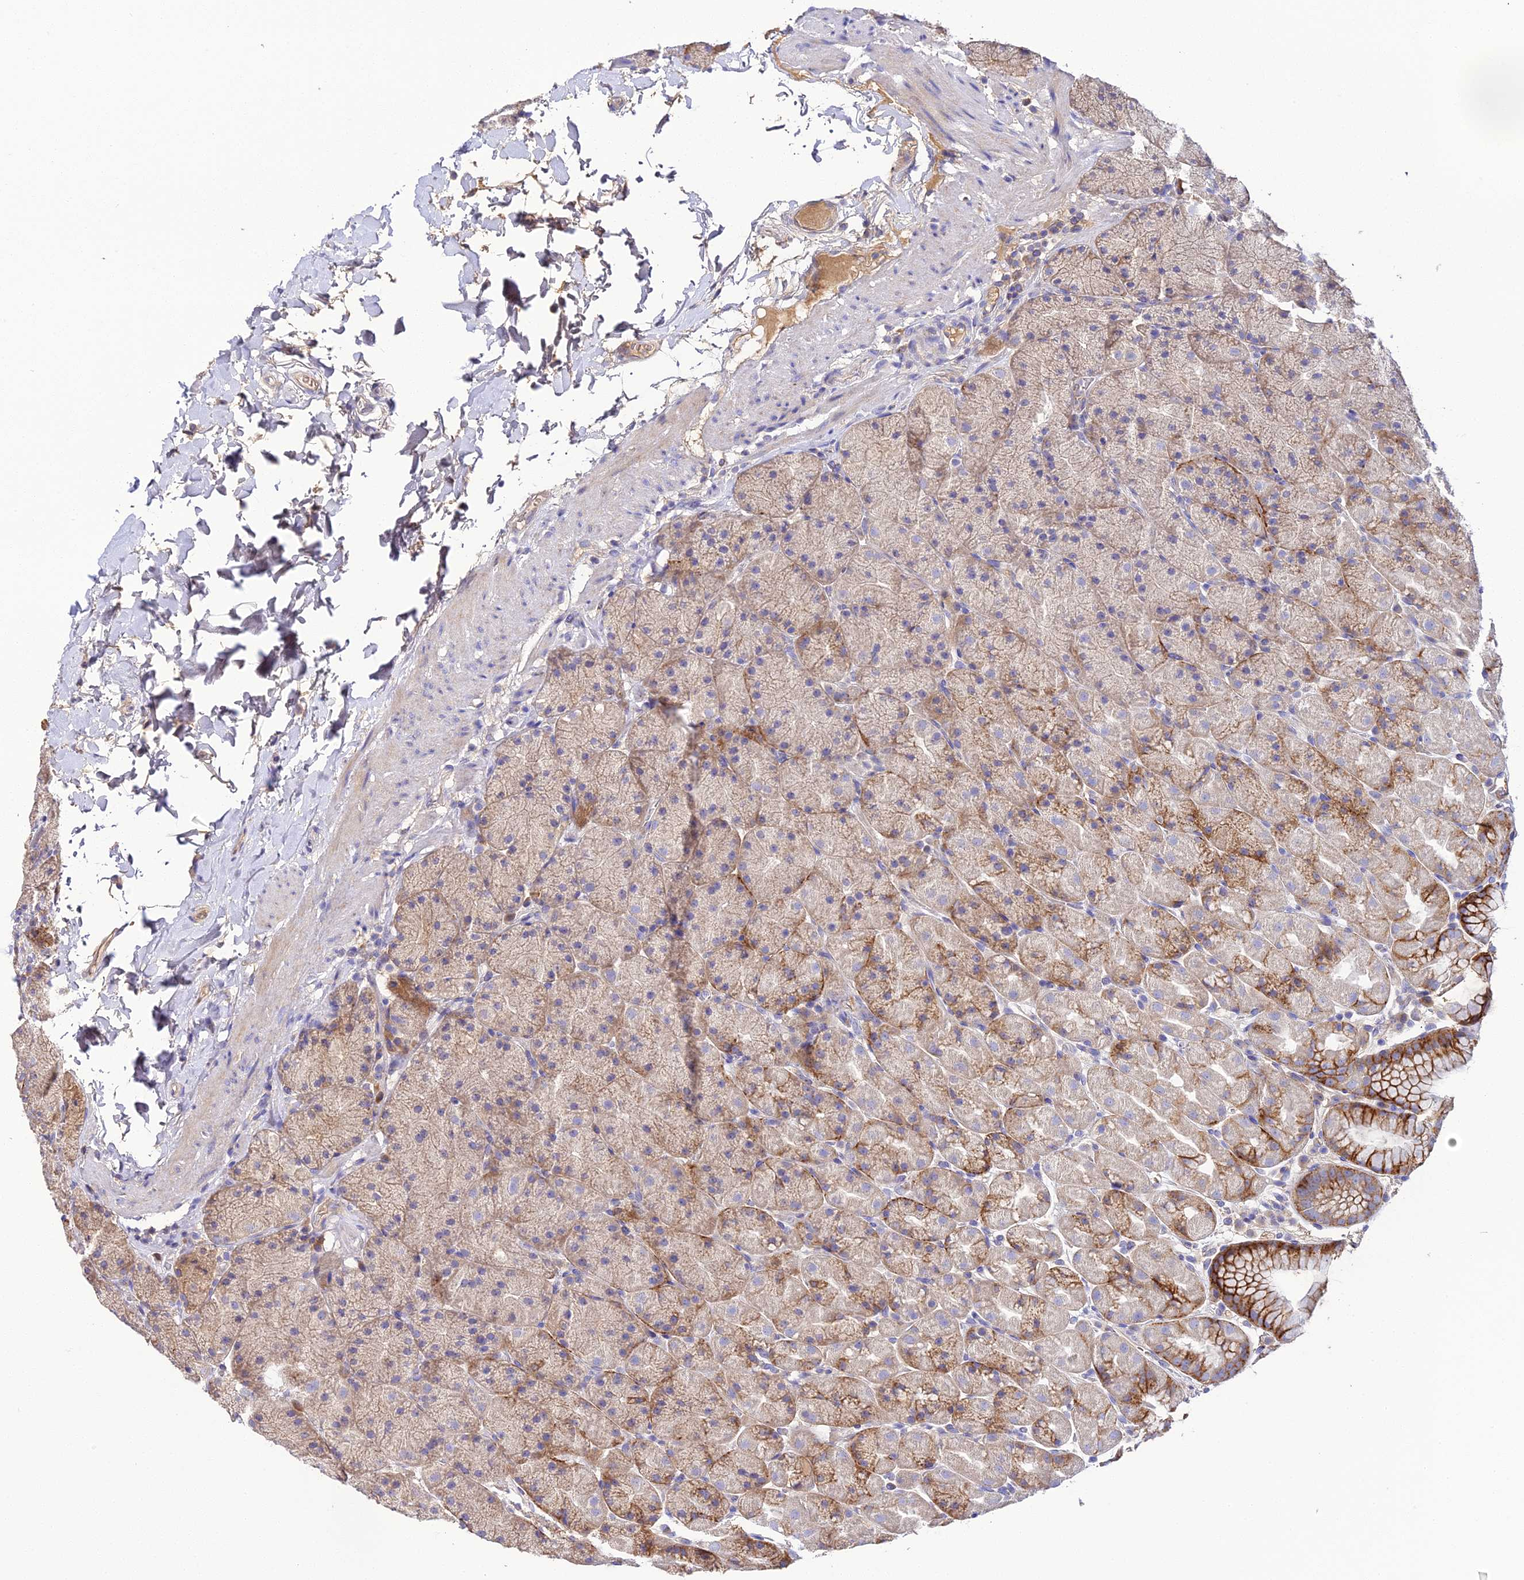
{"staining": {"intensity": "strong", "quantity": "25%-75%", "location": "cytoplasmic/membranous"}, "tissue": "stomach", "cell_type": "Glandular cells", "image_type": "normal", "snomed": [{"axis": "morphology", "description": "Normal tissue, NOS"}, {"axis": "topography", "description": "Stomach, upper"}, {"axis": "topography", "description": "Stomach, lower"}], "caption": "Protein staining of unremarkable stomach exhibits strong cytoplasmic/membranous positivity in approximately 25%-75% of glandular cells. (Brightfield microscopy of DAB IHC at high magnification).", "gene": "SCX", "patient": {"sex": "male", "age": 67}}